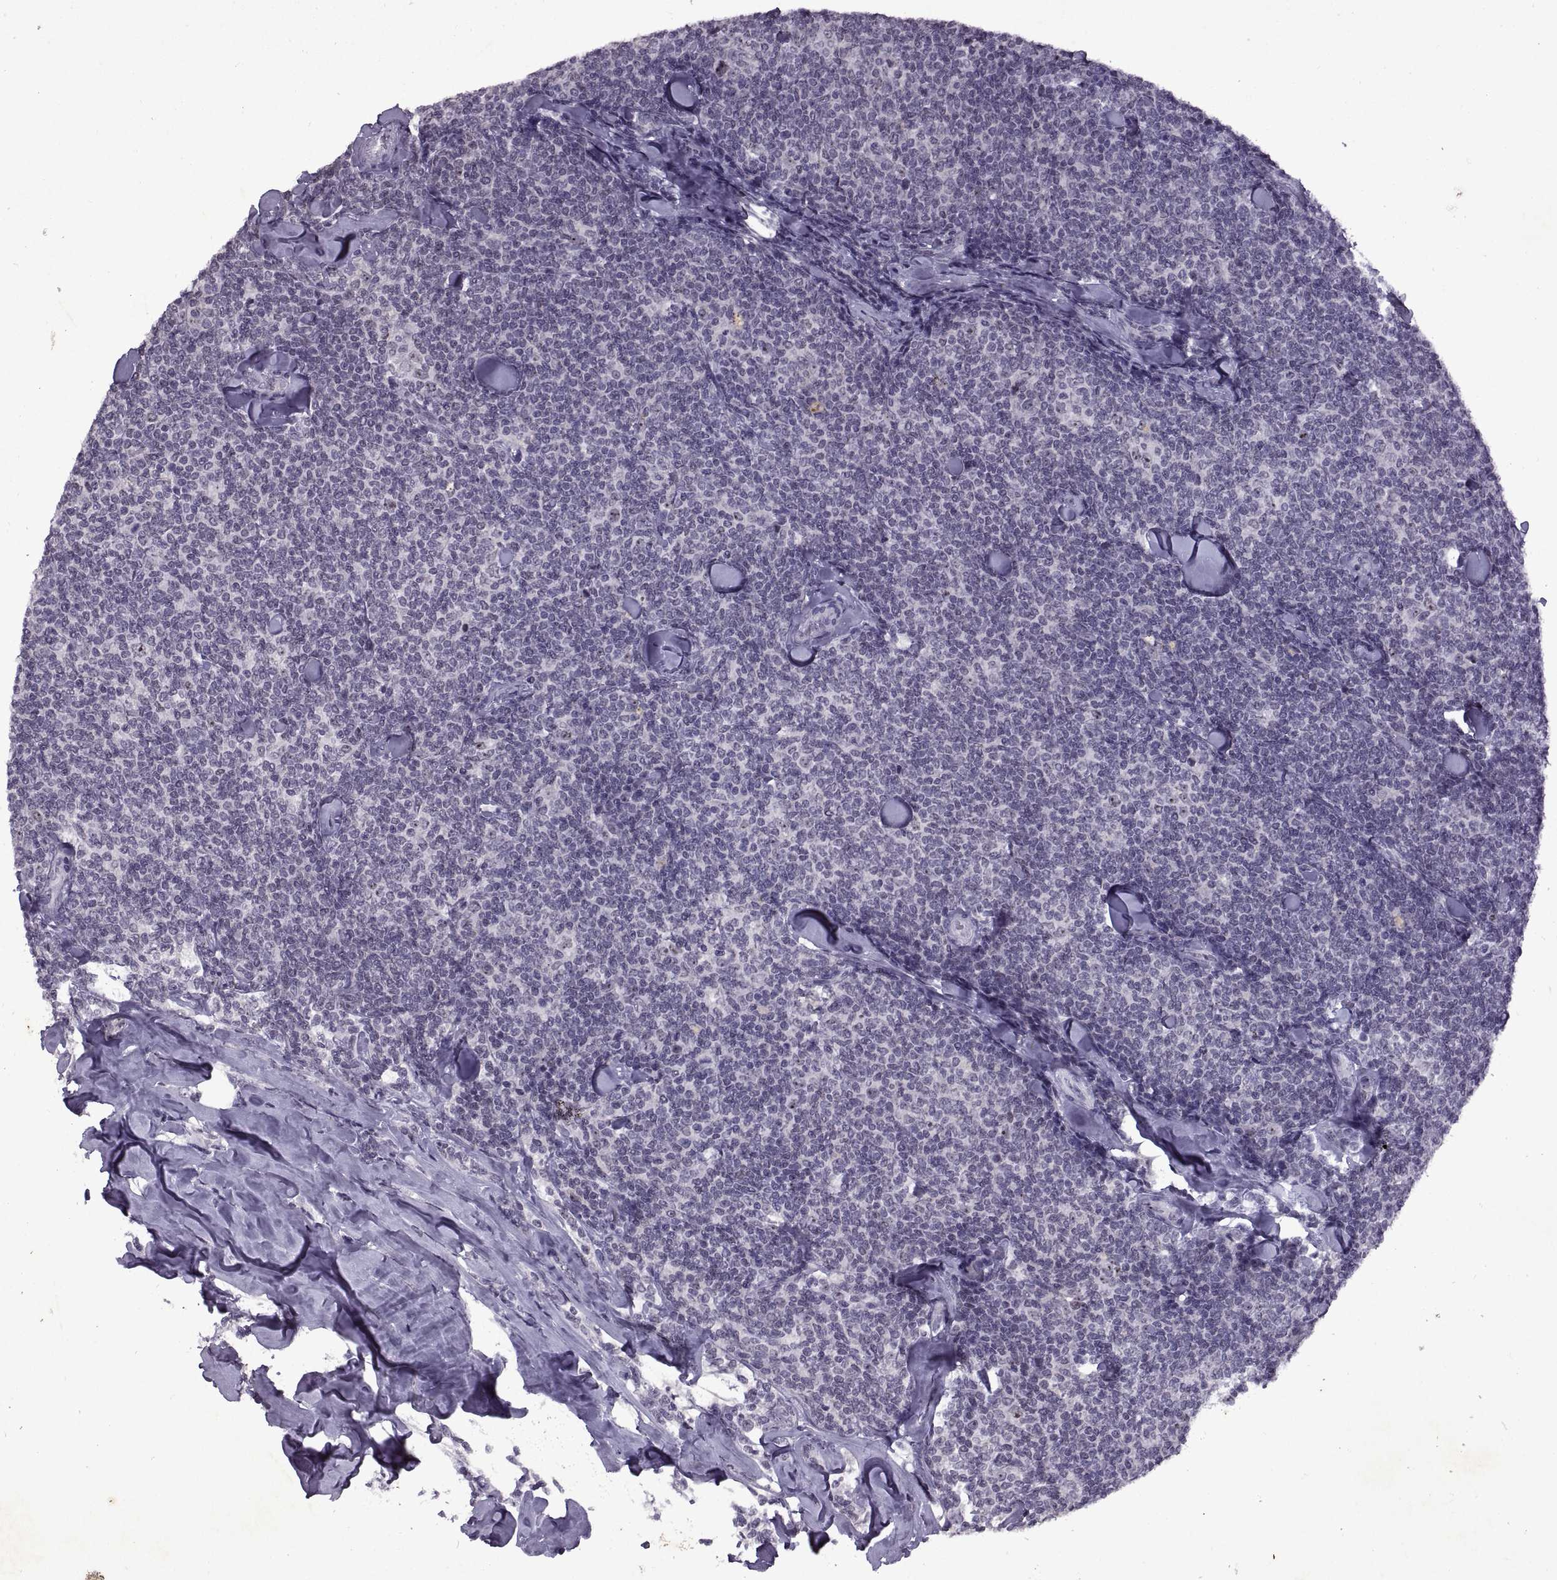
{"staining": {"intensity": "negative", "quantity": "none", "location": "none"}, "tissue": "lymphoma", "cell_type": "Tumor cells", "image_type": "cancer", "snomed": [{"axis": "morphology", "description": "Malignant lymphoma, non-Hodgkin's type, Low grade"}, {"axis": "topography", "description": "Lymph node"}], "caption": "Tumor cells show no significant positivity in lymphoma. The staining is performed using DAB brown chromogen with nuclei counter-stained in using hematoxylin.", "gene": "SINHCAF", "patient": {"sex": "female", "age": 56}}